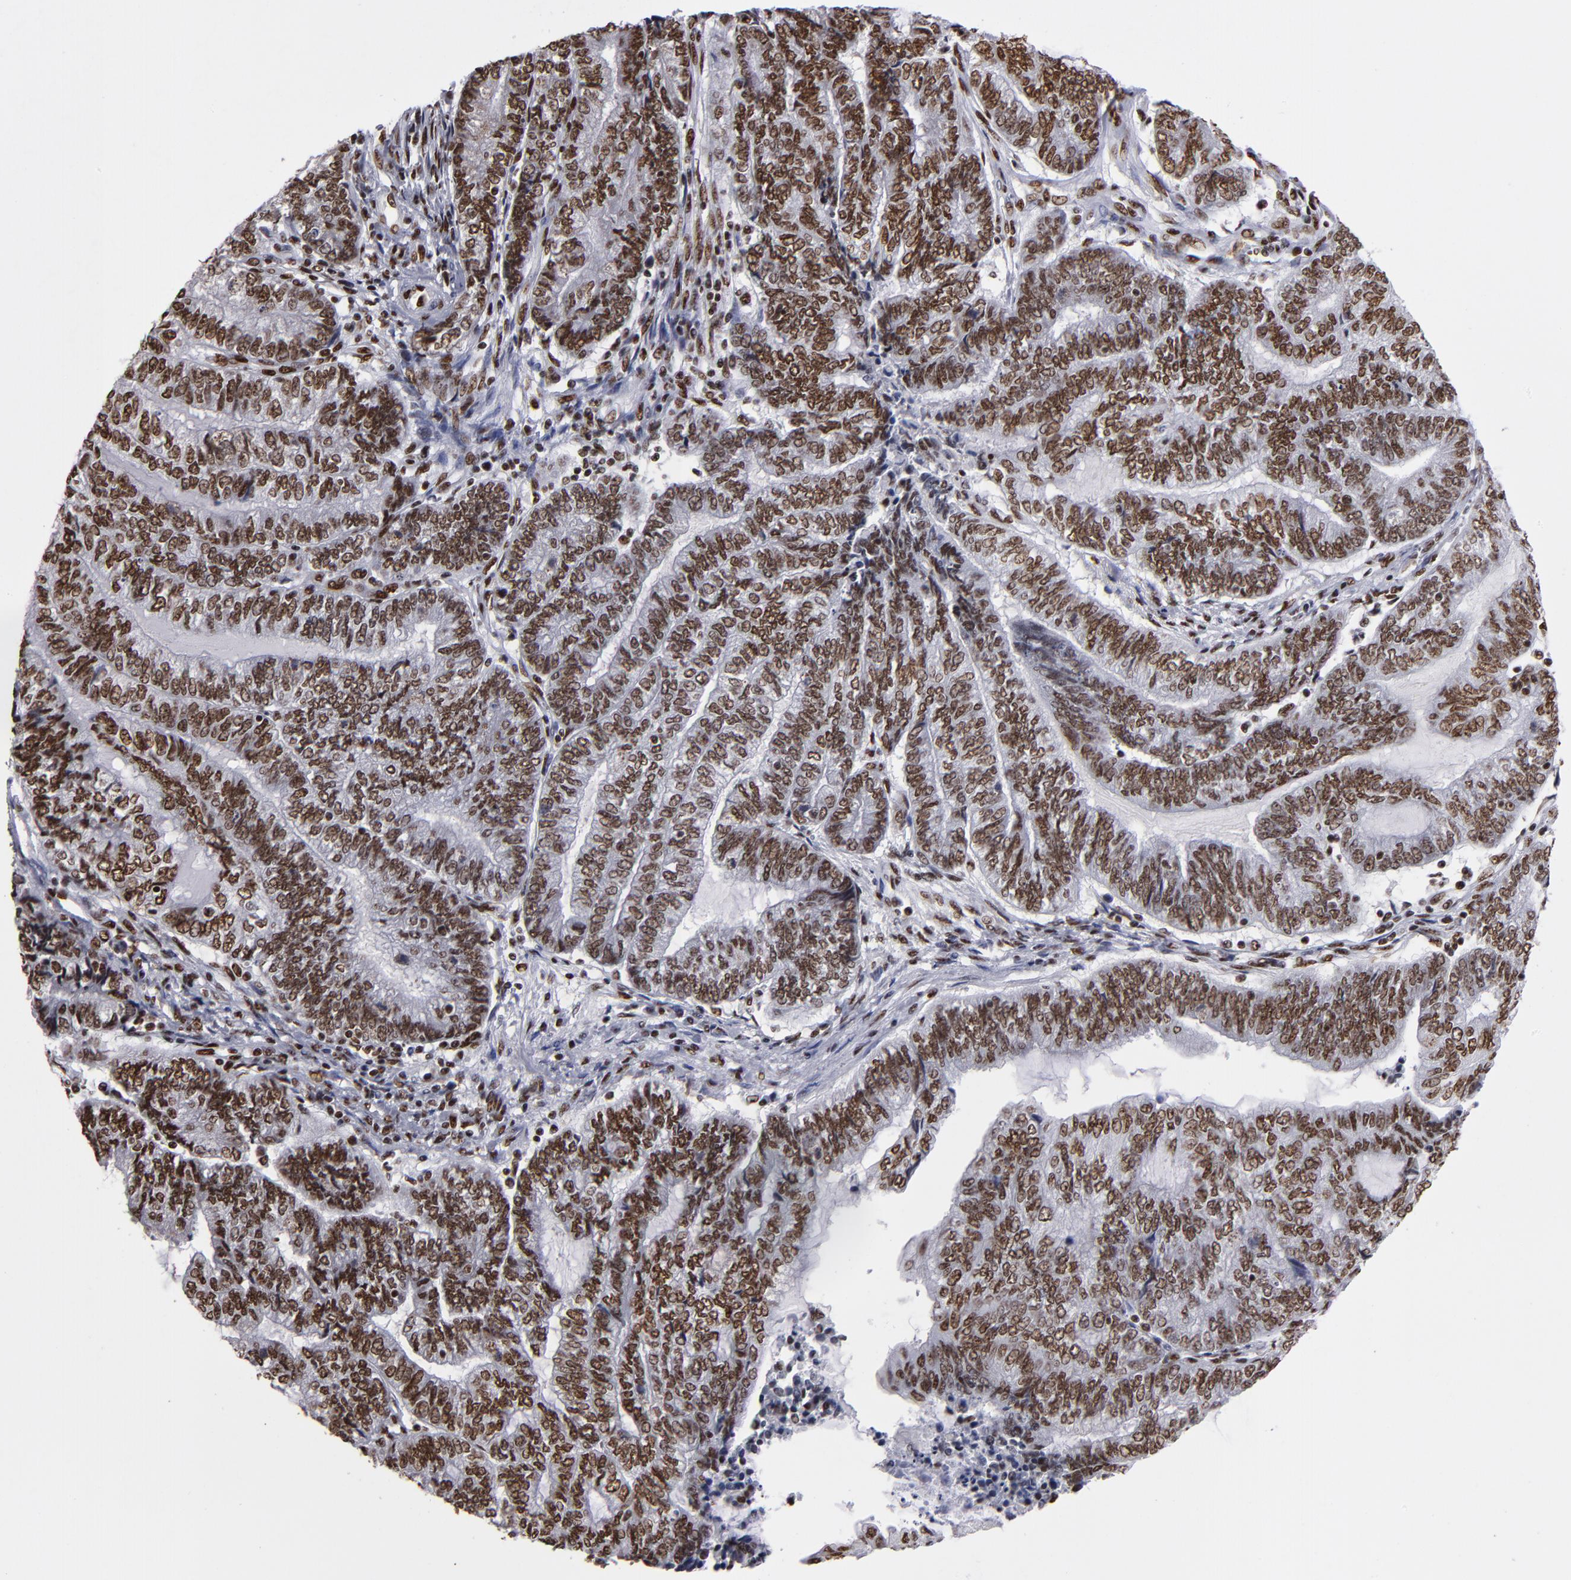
{"staining": {"intensity": "strong", "quantity": ">75%", "location": "nuclear"}, "tissue": "endometrial cancer", "cell_type": "Tumor cells", "image_type": "cancer", "snomed": [{"axis": "morphology", "description": "Adenocarcinoma, NOS"}, {"axis": "topography", "description": "Uterus"}, {"axis": "topography", "description": "Endometrium"}], "caption": "Immunohistochemistry of endometrial cancer (adenocarcinoma) shows high levels of strong nuclear positivity in approximately >75% of tumor cells.", "gene": "MRE11", "patient": {"sex": "female", "age": 70}}